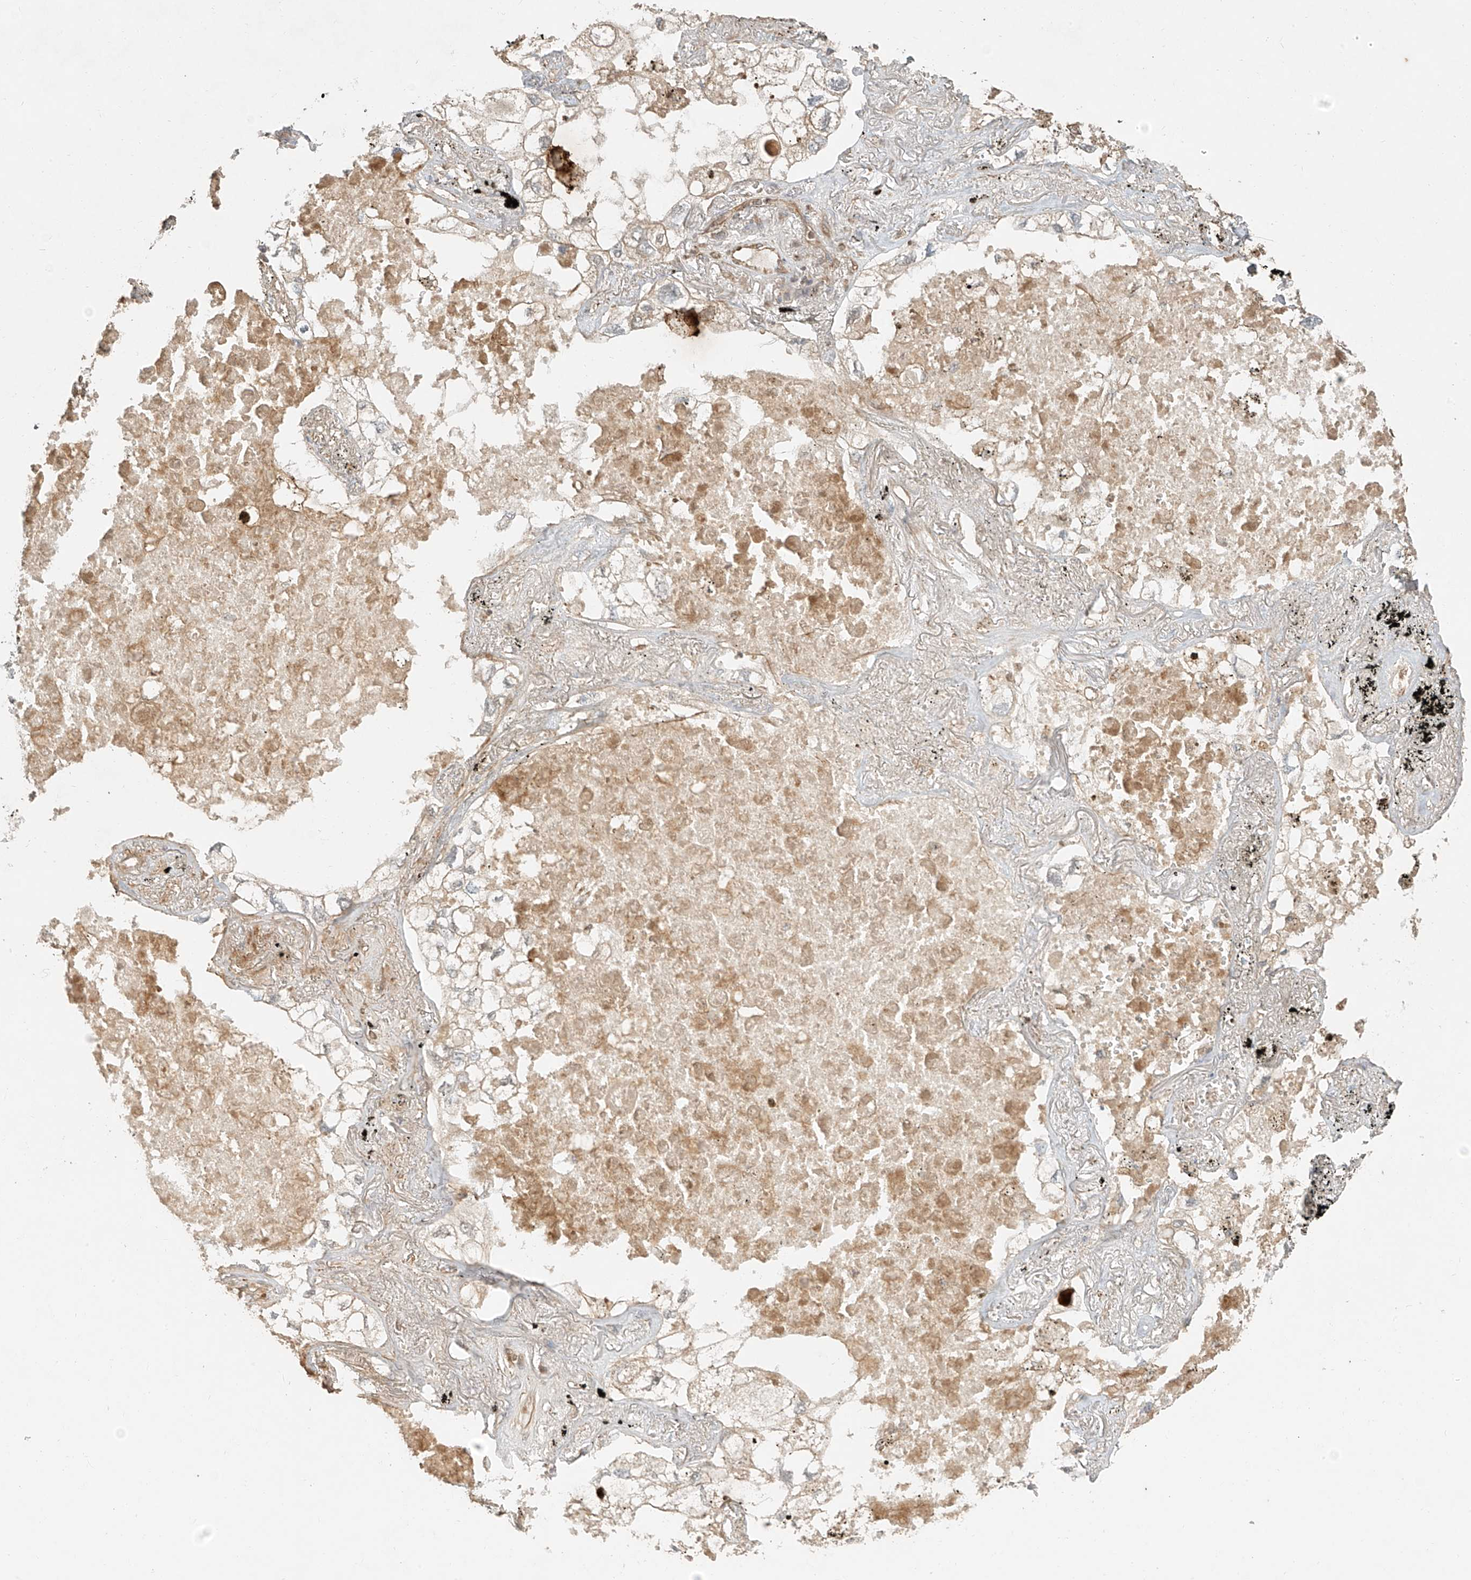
{"staining": {"intensity": "weak", "quantity": "<25%", "location": "cytoplasmic/membranous"}, "tissue": "lung cancer", "cell_type": "Tumor cells", "image_type": "cancer", "snomed": [{"axis": "morphology", "description": "Adenocarcinoma, NOS"}, {"axis": "topography", "description": "Lung"}], "caption": "Tumor cells are negative for protein expression in human lung cancer.", "gene": "ANKZF1", "patient": {"sex": "male", "age": 65}}